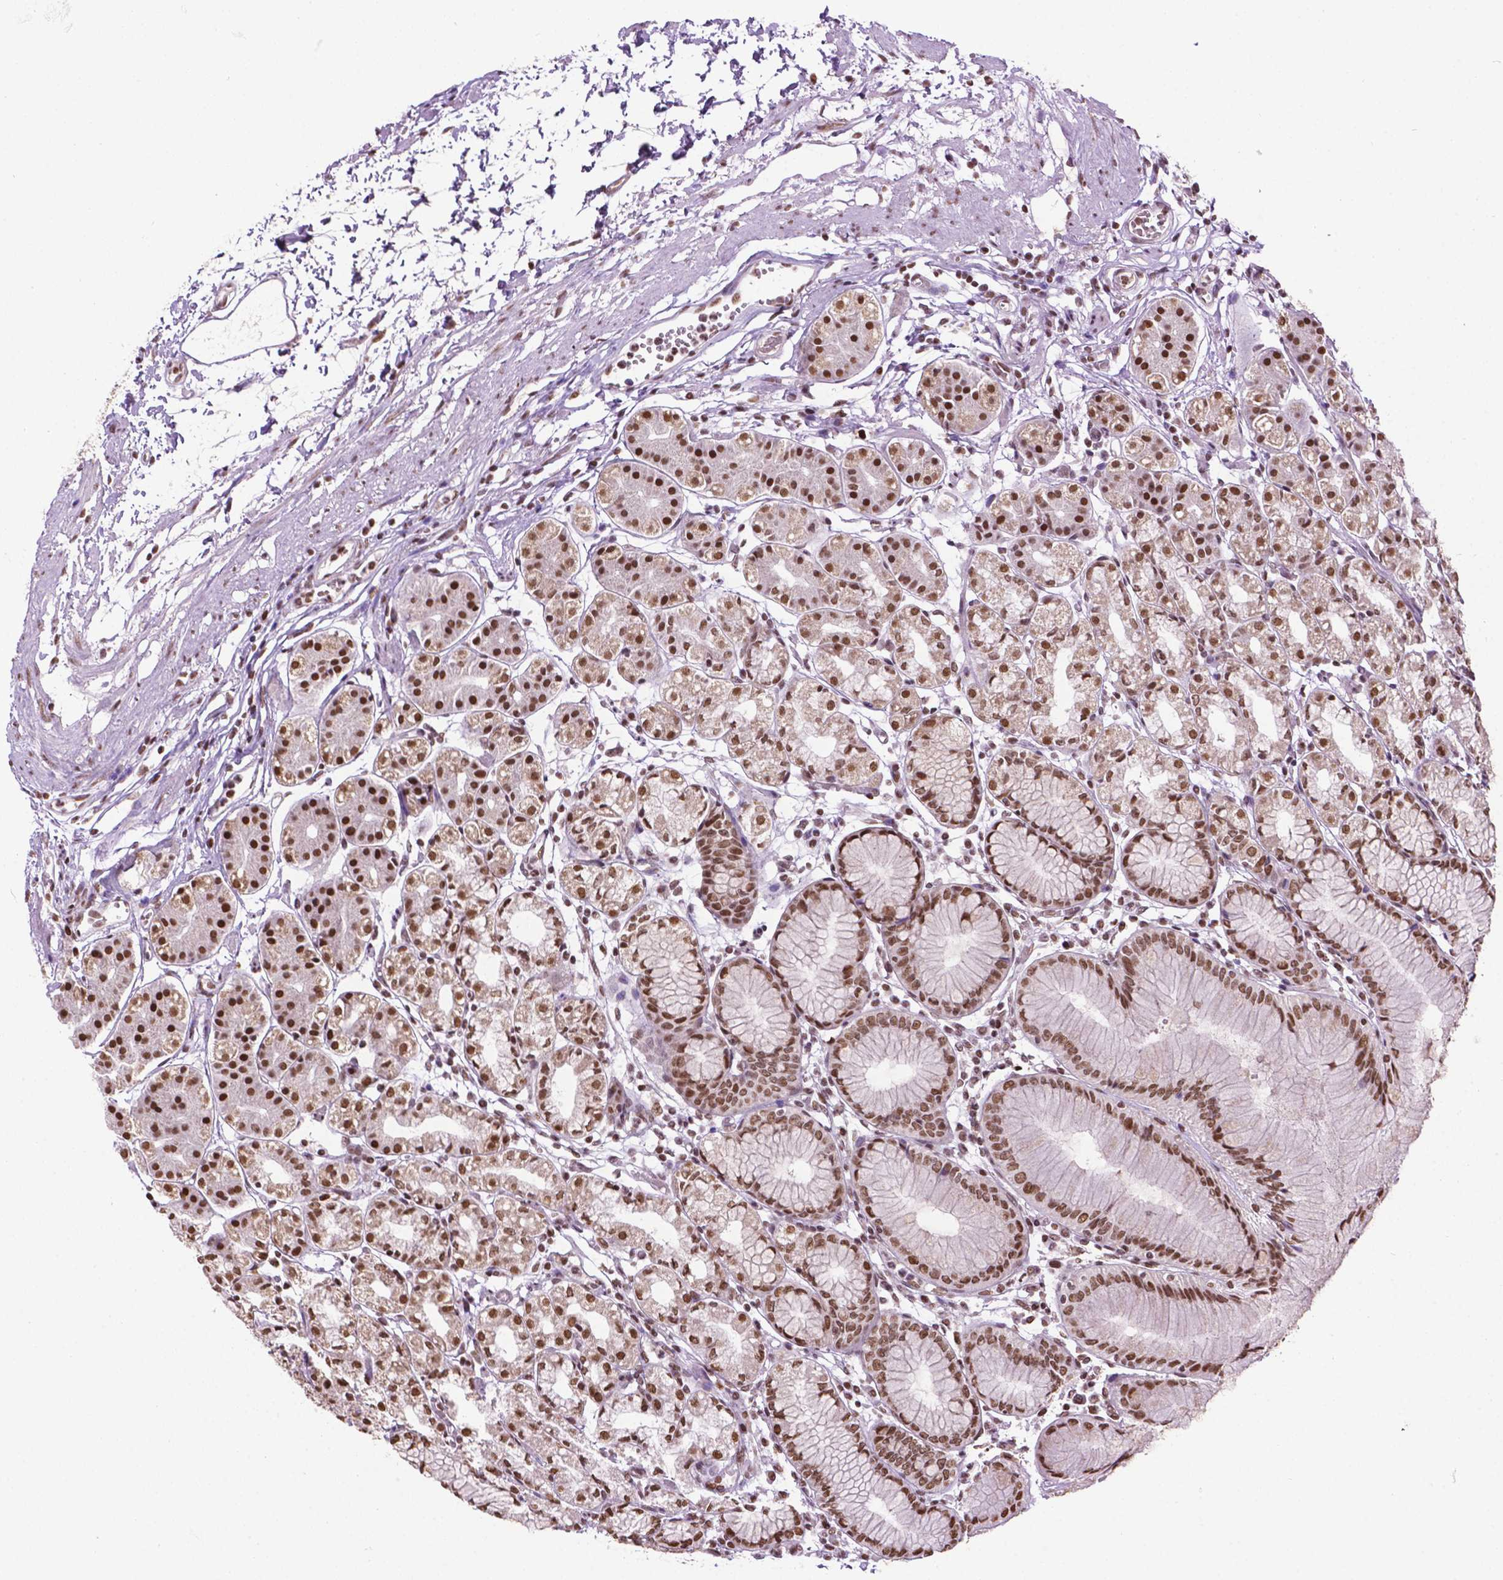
{"staining": {"intensity": "strong", "quantity": ">75%", "location": "nuclear"}, "tissue": "stomach", "cell_type": "Glandular cells", "image_type": "normal", "snomed": [{"axis": "morphology", "description": "Normal tissue, NOS"}, {"axis": "topography", "description": "Skeletal muscle"}, {"axis": "topography", "description": "Stomach"}], "caption": "Stomach stained for a protein (brown) exhibits strong nuclear positive positivity in about >75% of glandular cells.", "gene": "COL23A1", "patient": {"sex": "female", "age": 57}}